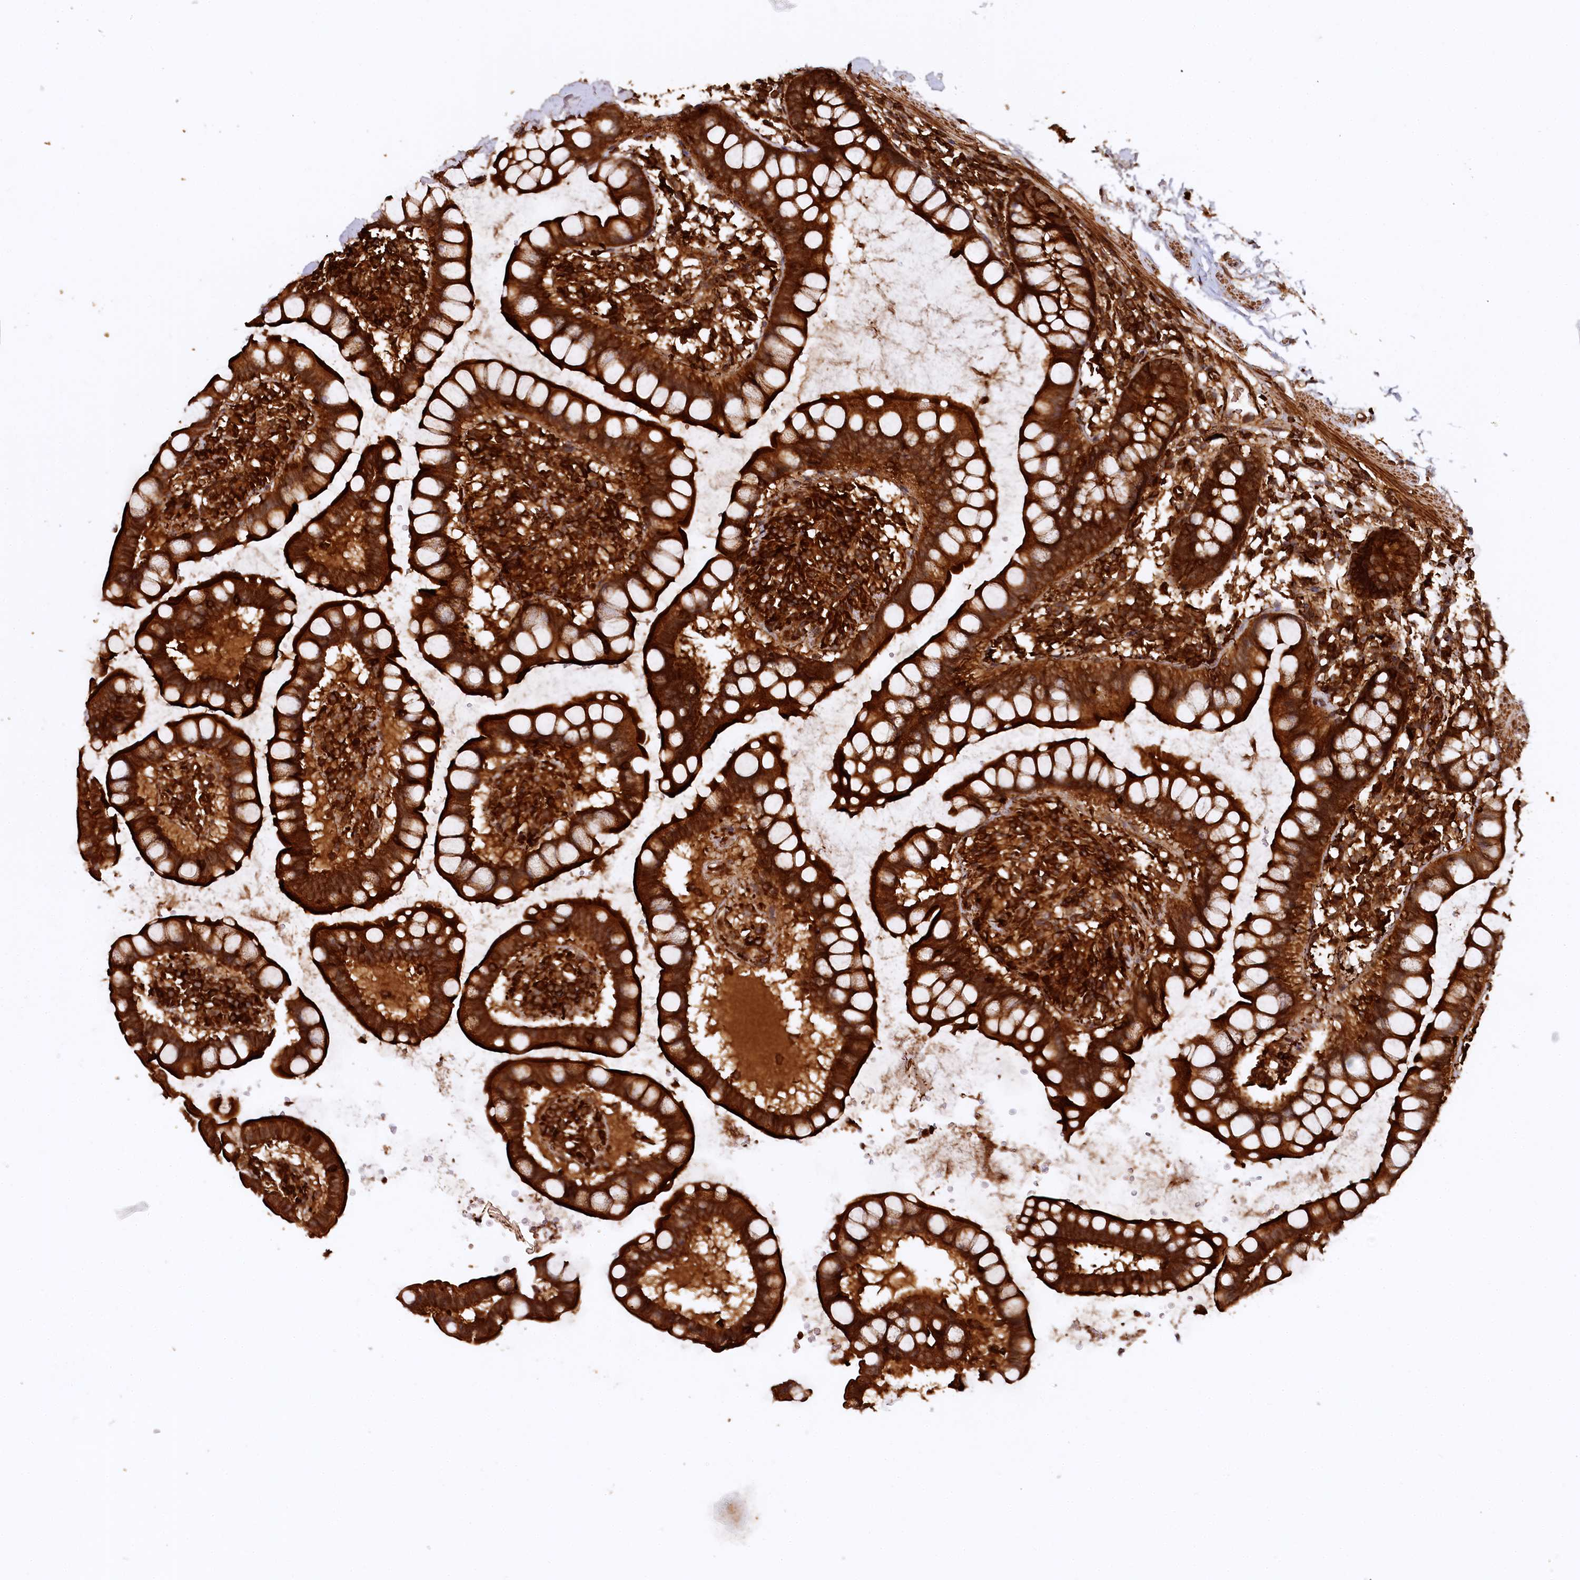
{"staining": {"intensity": "strong", "quantity": ">75%", "location": "cytoplasmic/membranous"}, "tissue": "small intestine", "cell_type": "Glandular cells", "image_type": "normal", "snomed": [{"axis": "morphology", "description": "Normal tissue, NOS"}, {"axis": "topography", "description": "Small intestine"}], "caption": "A brown stain labels strong cytoplasmic/membranous positivity of a protein in glandular cells of benign small intestine.", "gene": "STUB1", "patient": {"sex": "female", "age": 84}}